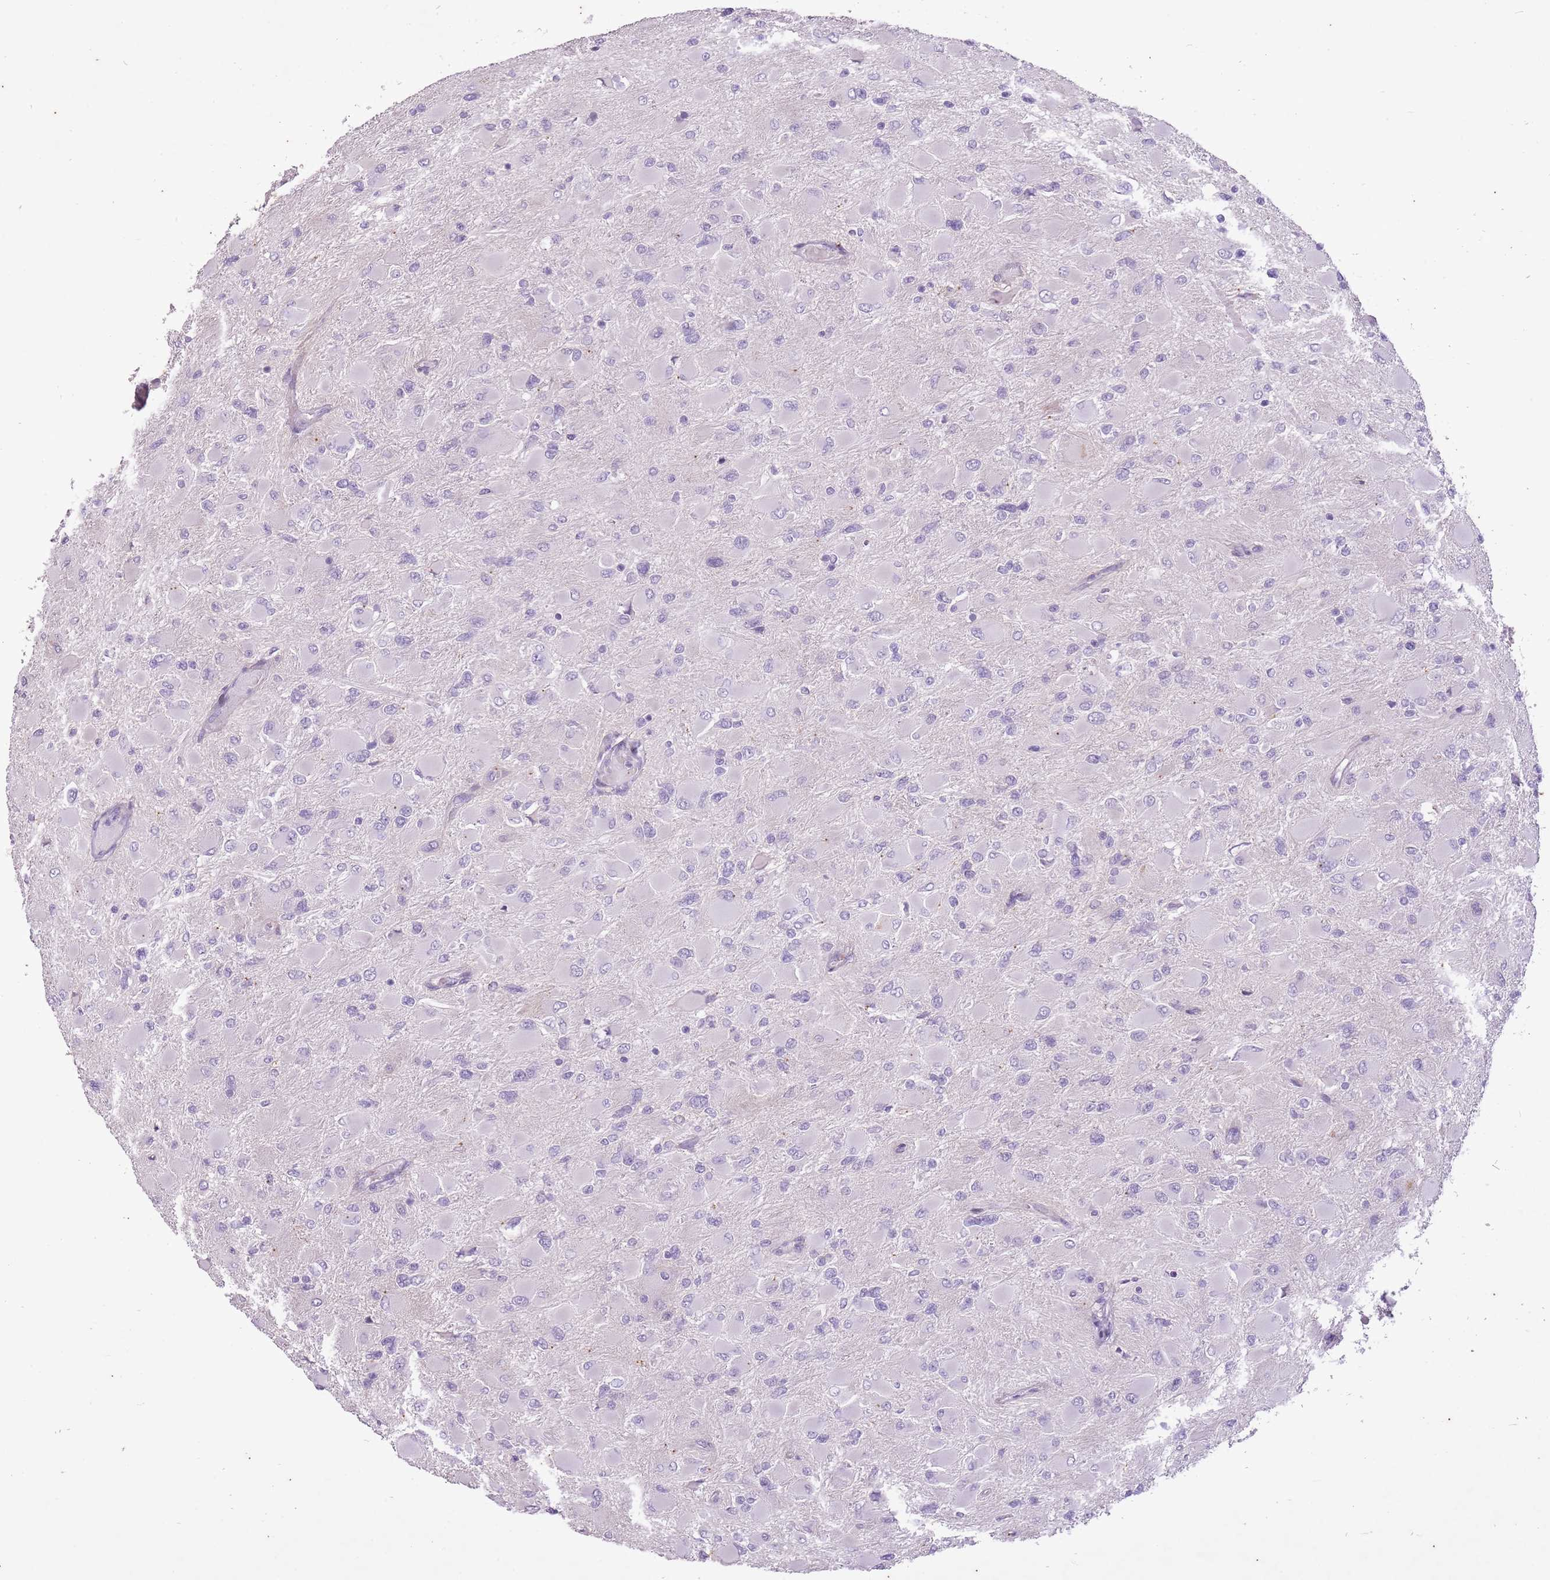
{"staining": {"intensity": "negative", "quantity": "none", "location": "none"}, "tissue": "glioma", "cell_type": "Tumor cells", "image_type": "cancer", "snomed": [{"axis": "morphology", "description": "Glioma, malignant, High grade"}, {"axis": "topography", "description": "Cerebral cortex"}], "caption": "Glioma stained for a protein using immunohistochemistry shows no staining tumor cells.", "gene": "CNTNAP3", "patient": {"sex": "female", "age": 36}}